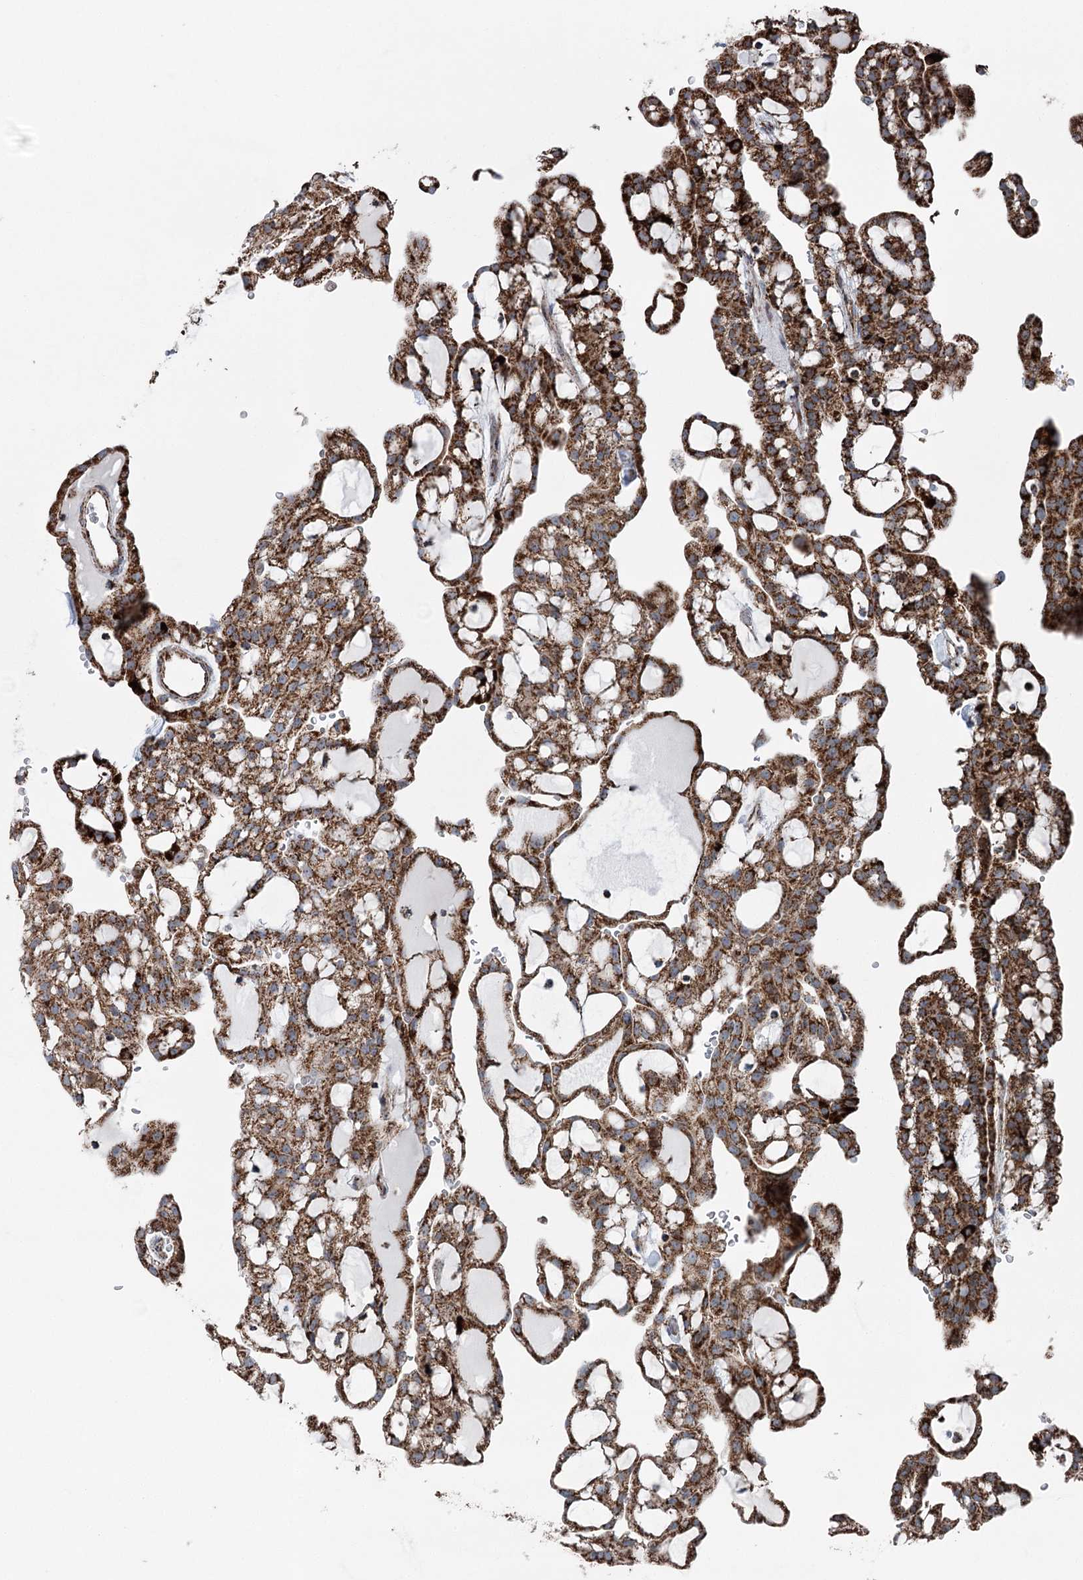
{"staining": {"intensity": "strong", "quantity": ">75%", "location": "cytoplasmic/membranous"}, "tissue": "renal cancer", "cell_type": "Tumor cells", "image_type": "cancer", "snomed": [{"axis": "morphology", "description": "Adenocarcinoma, NOS"}, {"axis": "topography", "description": "Kidney"}], "caption": "Renal adenocarcinoma stained with a protein marker reveals strong staining in tumor cells.", "gene": "UCN3", "patient": {"sex": "male", "age": 63}}